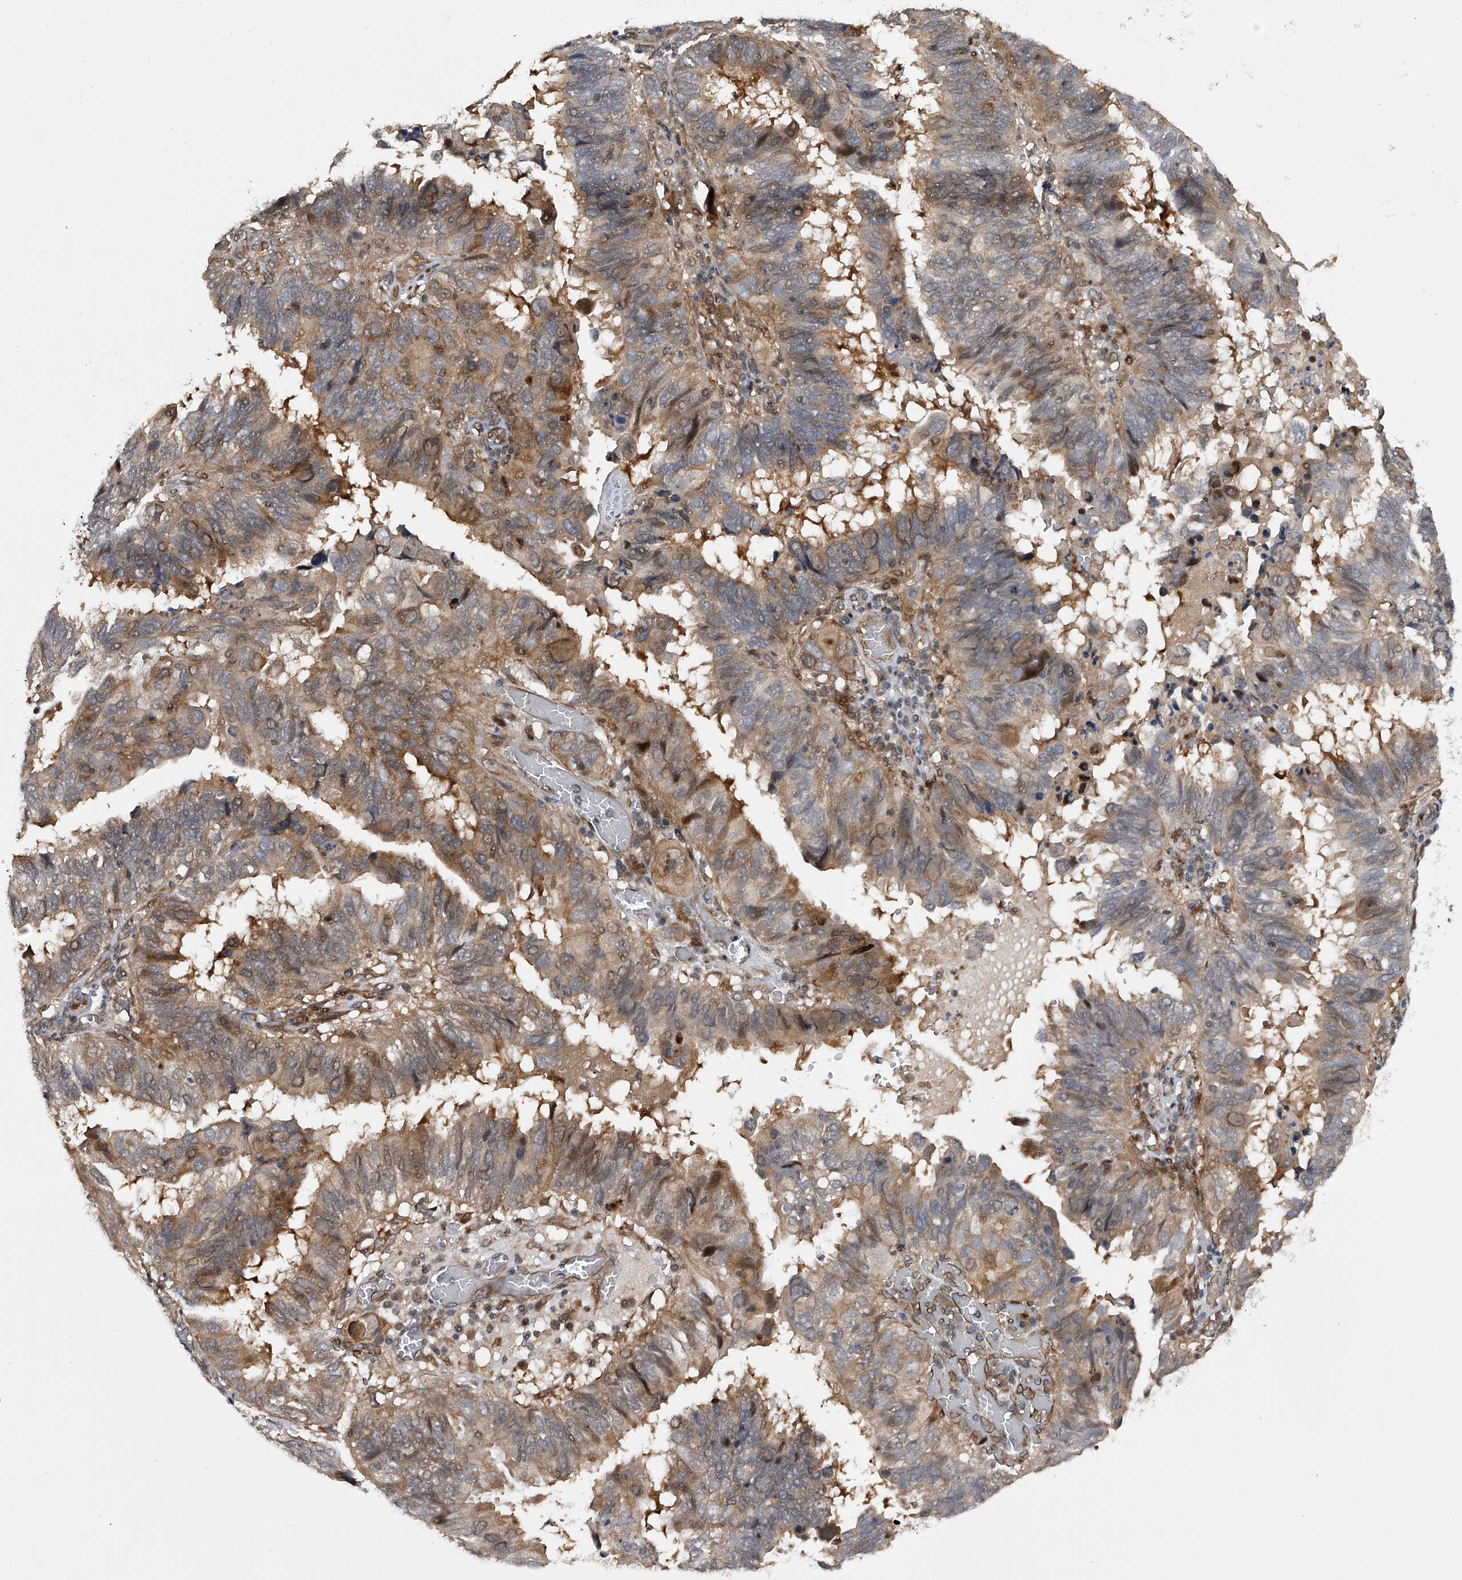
{"staining": {"intensity": "weak", "quantity": "25%-75%", "location": "cytoplasmic/membranous"}, "tissue": "endometrial cancer", "cell_type": "Tumor cells", "image_type": "cancer", "snomed": [{"axis": "morphology", "description": "Adenocarcinoma, NOS"}, {"axis": "topography", "description": "Uterus"}], "caption": "Protein staining of adenocarcinoma (endometrial) tissue exhibits weak cytoplasmic/membranous staining in about 25%-75% of tumor cells. Nuclei are stained in blue.", "gene": "RWDD2A", "patient": {"sex": "female", "age": 77}}